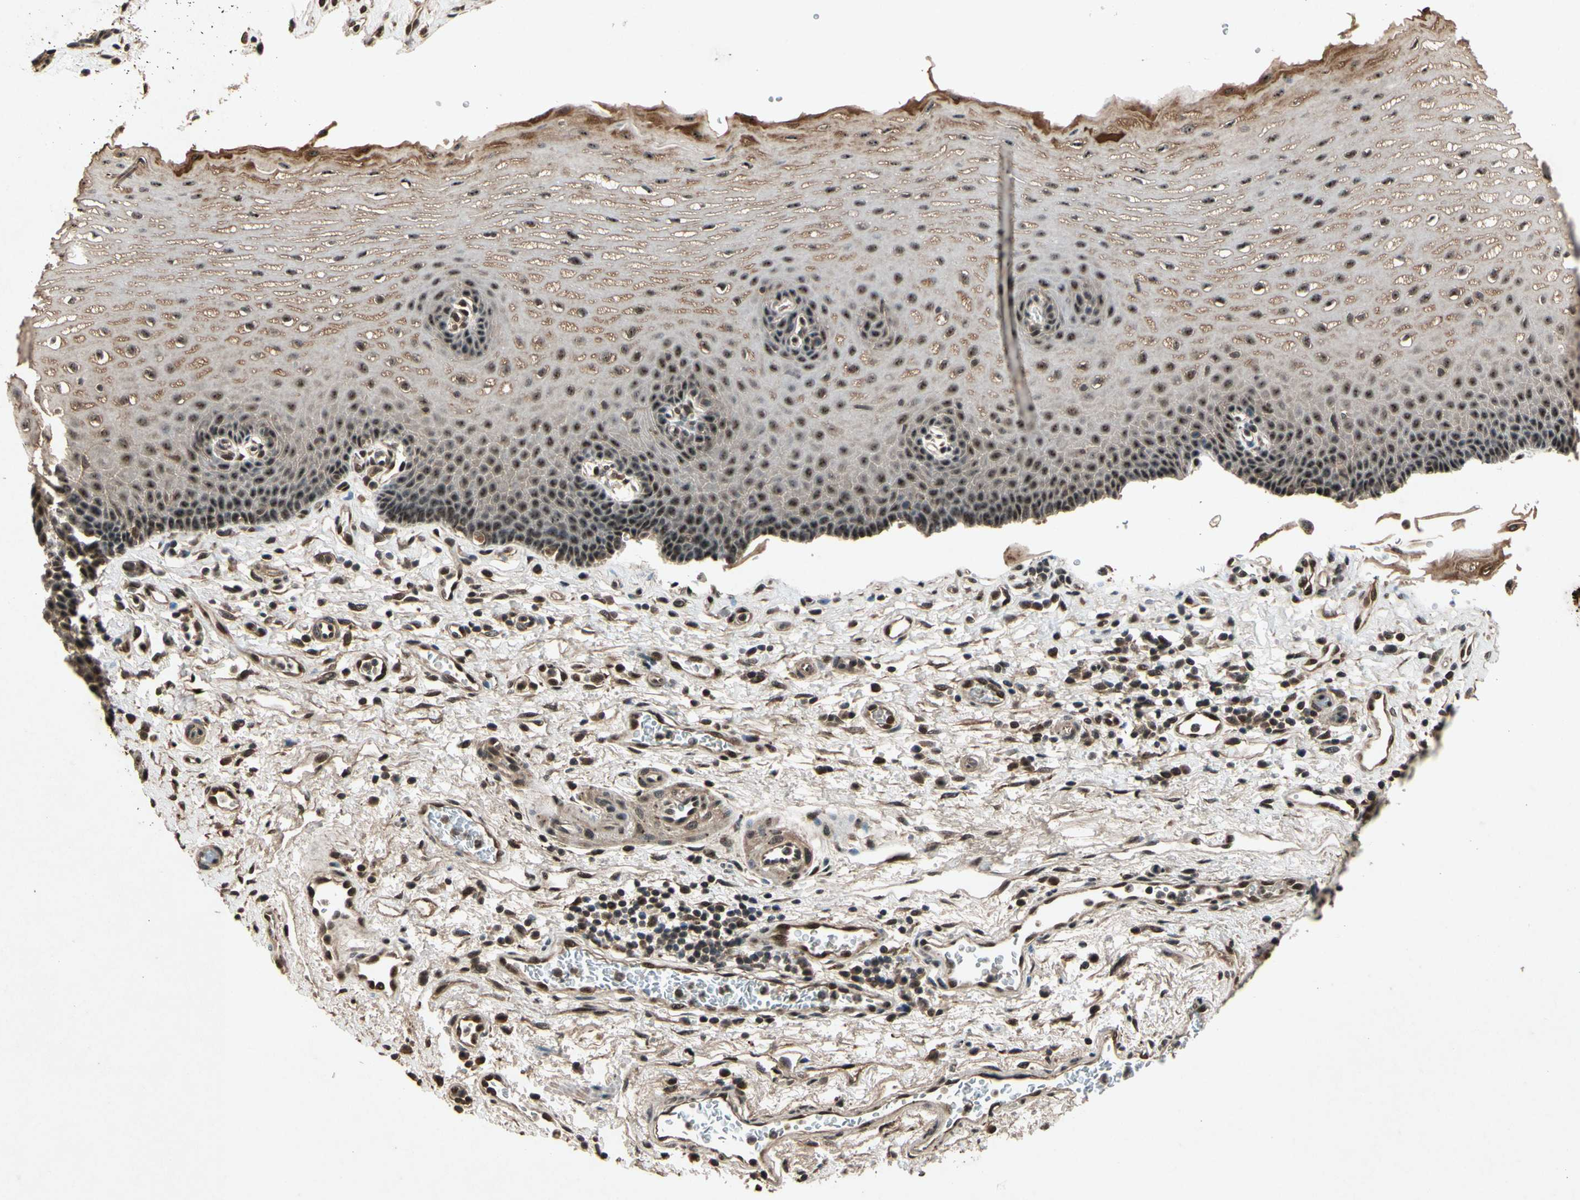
{"staining": {"intensity": "moderate", "quantity": ">75%", "location": "cytoplasmic/membranous,nuclear"}, "tissue": "esophagus", "cell_type": "Squamous epithelial cells", "image_type": "normal", "snomed": [{"axis": "morphology", "description": "Normal tissue, NOS"}, {"axis": "topography", "description": "Esophagus"}], "caption": "Immunohistochemical staining of normal human esophagus demonstrates moderate cytoplasmic/membranous,nuclear protein expression in about >75% of squamous epithelial cells. Nuclei are stained in blue.", "gene": "PML", "patient": {"sex": "male", "age": 54}}